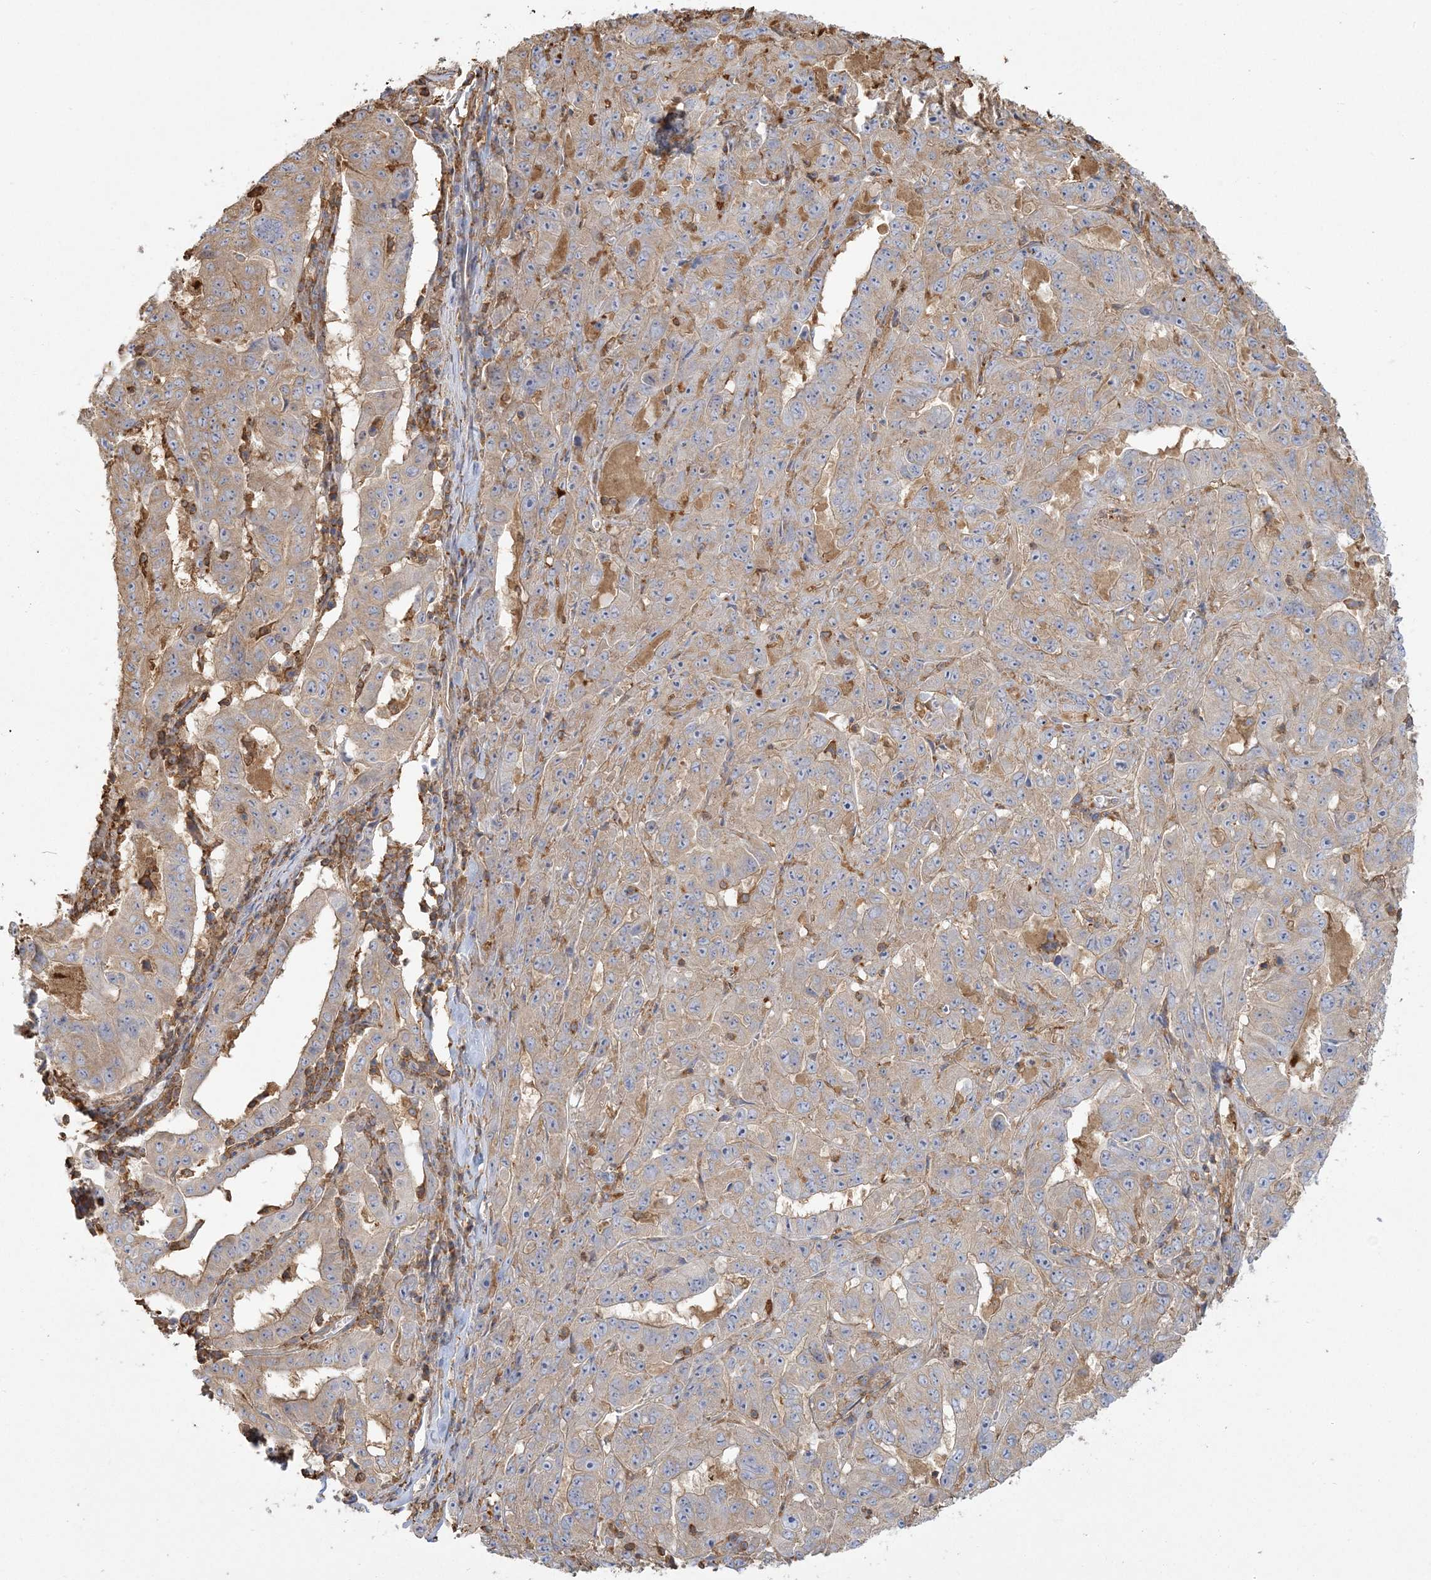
{"staining": {"intensity": "weak", "quantity": "25%-75%", "location": "cytoplasmic/membranous"}, "tissue": "pancreatic cancer", "cell_type": "Tumor cells", "image_type": "cancer", "snomed": [{"axis": "morphology", "description": "Adenocarcinoma, NOS"}, {"axis": "topography", "description": "Pancreas"}], "caption": "About 25%-75% of tumor cells in human adenocarcinoma (pancreatic) exhibit weak cytoplasmic/membranous protein positivity as visualized by brown immunohistochemical staining.", "gene": "ANKS1A", "patient": {"sex": "male", "age": 63}}